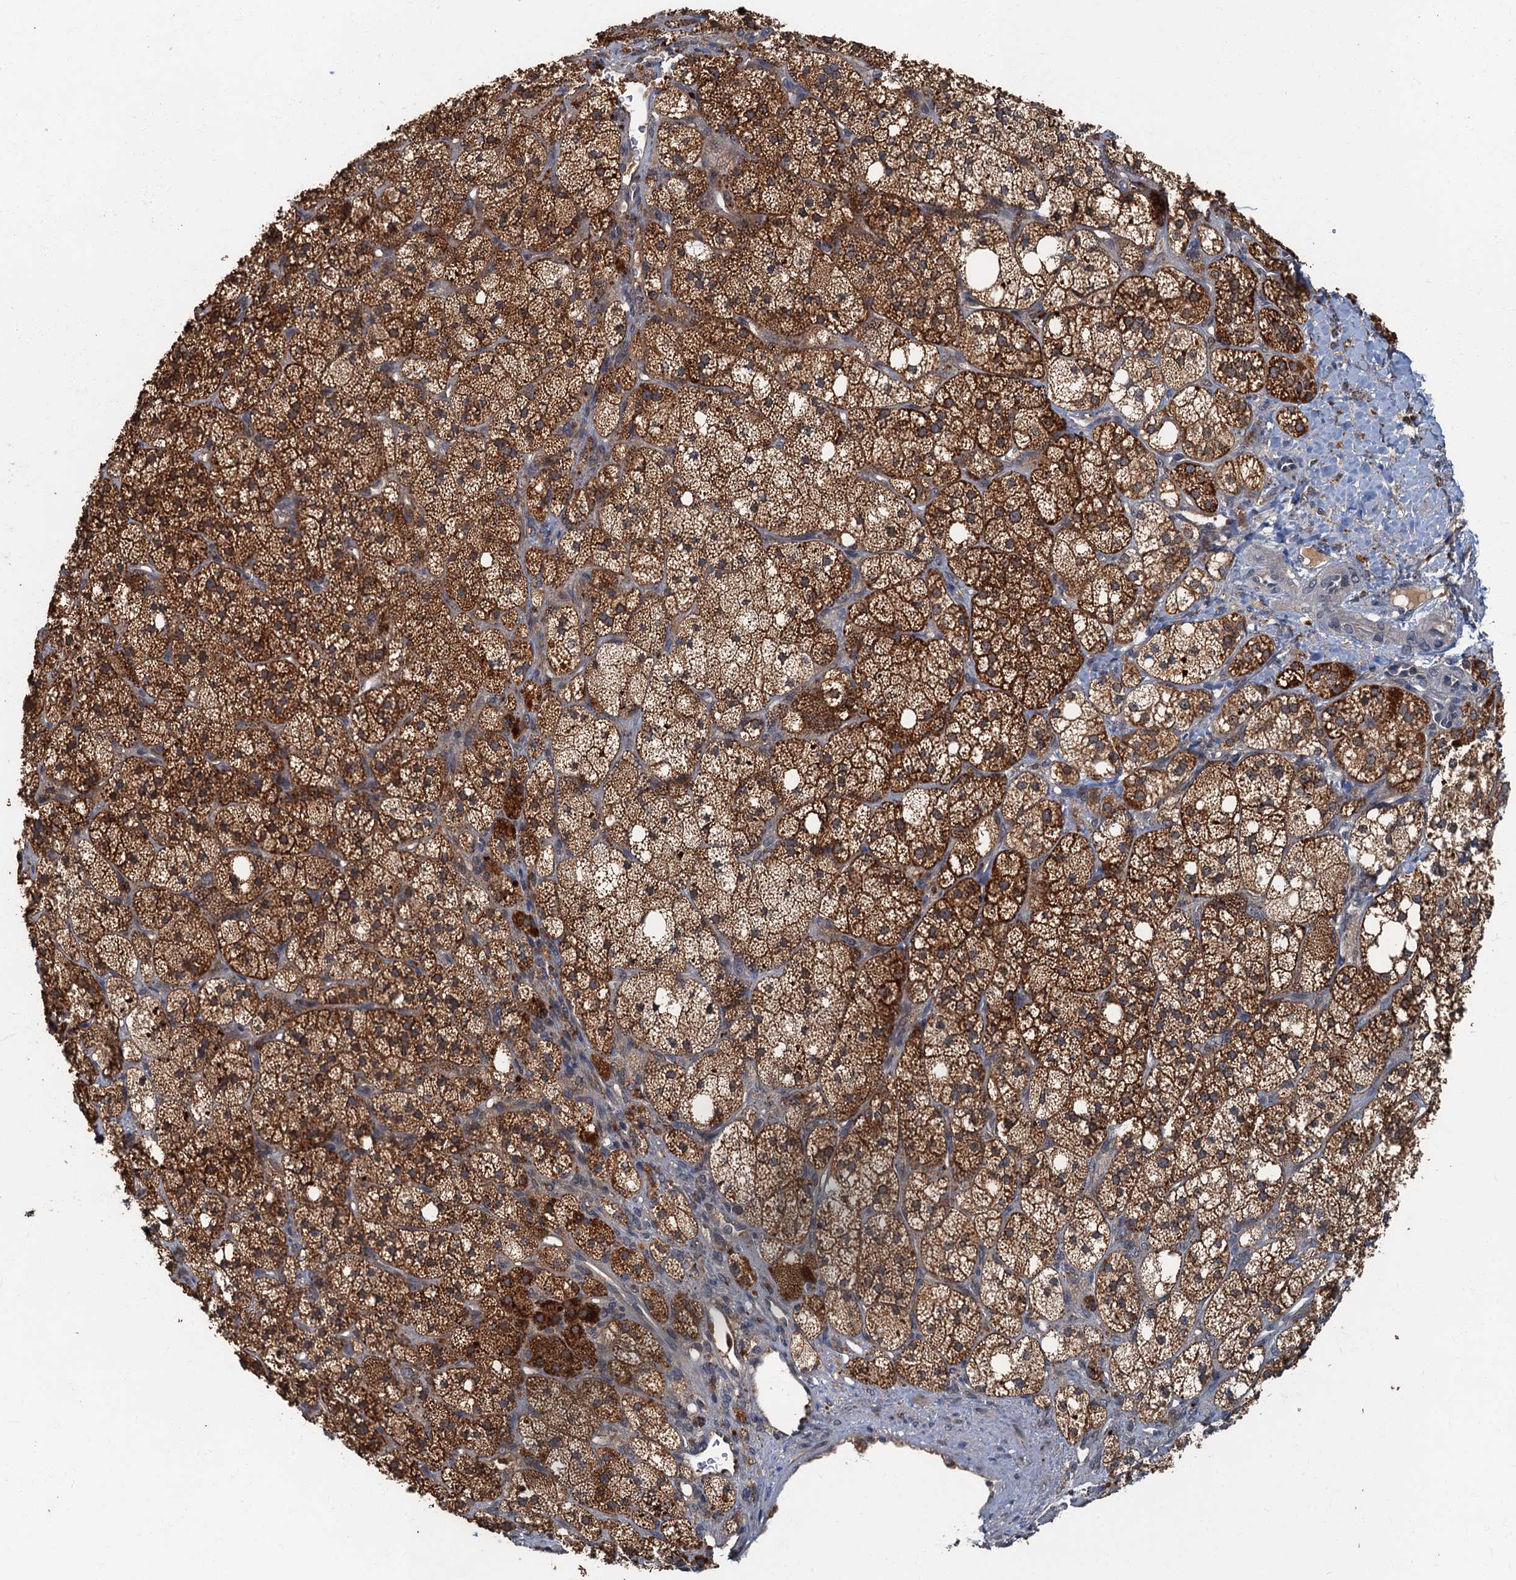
{"staining": {"intensity": "strong", "quantity": ">75%", "location": "cytoplasmic/membranous"}, "tissue": "adrenal gland", "cell_type": "Glandular cells", "image_type": "normal", "snomed": [{"axis": "morphology", "description": "Normal tissue, NOS"}, {"axis": "topography", "description": "Adrenal gland"}], "caption": "A high amount of strong cytoplasmic/membranous staining is seen in about >75% of glandular cells in unremarkable adrenal gland.", "gene": "WDCP", "patient": {"sex": "male", "age": 61}}